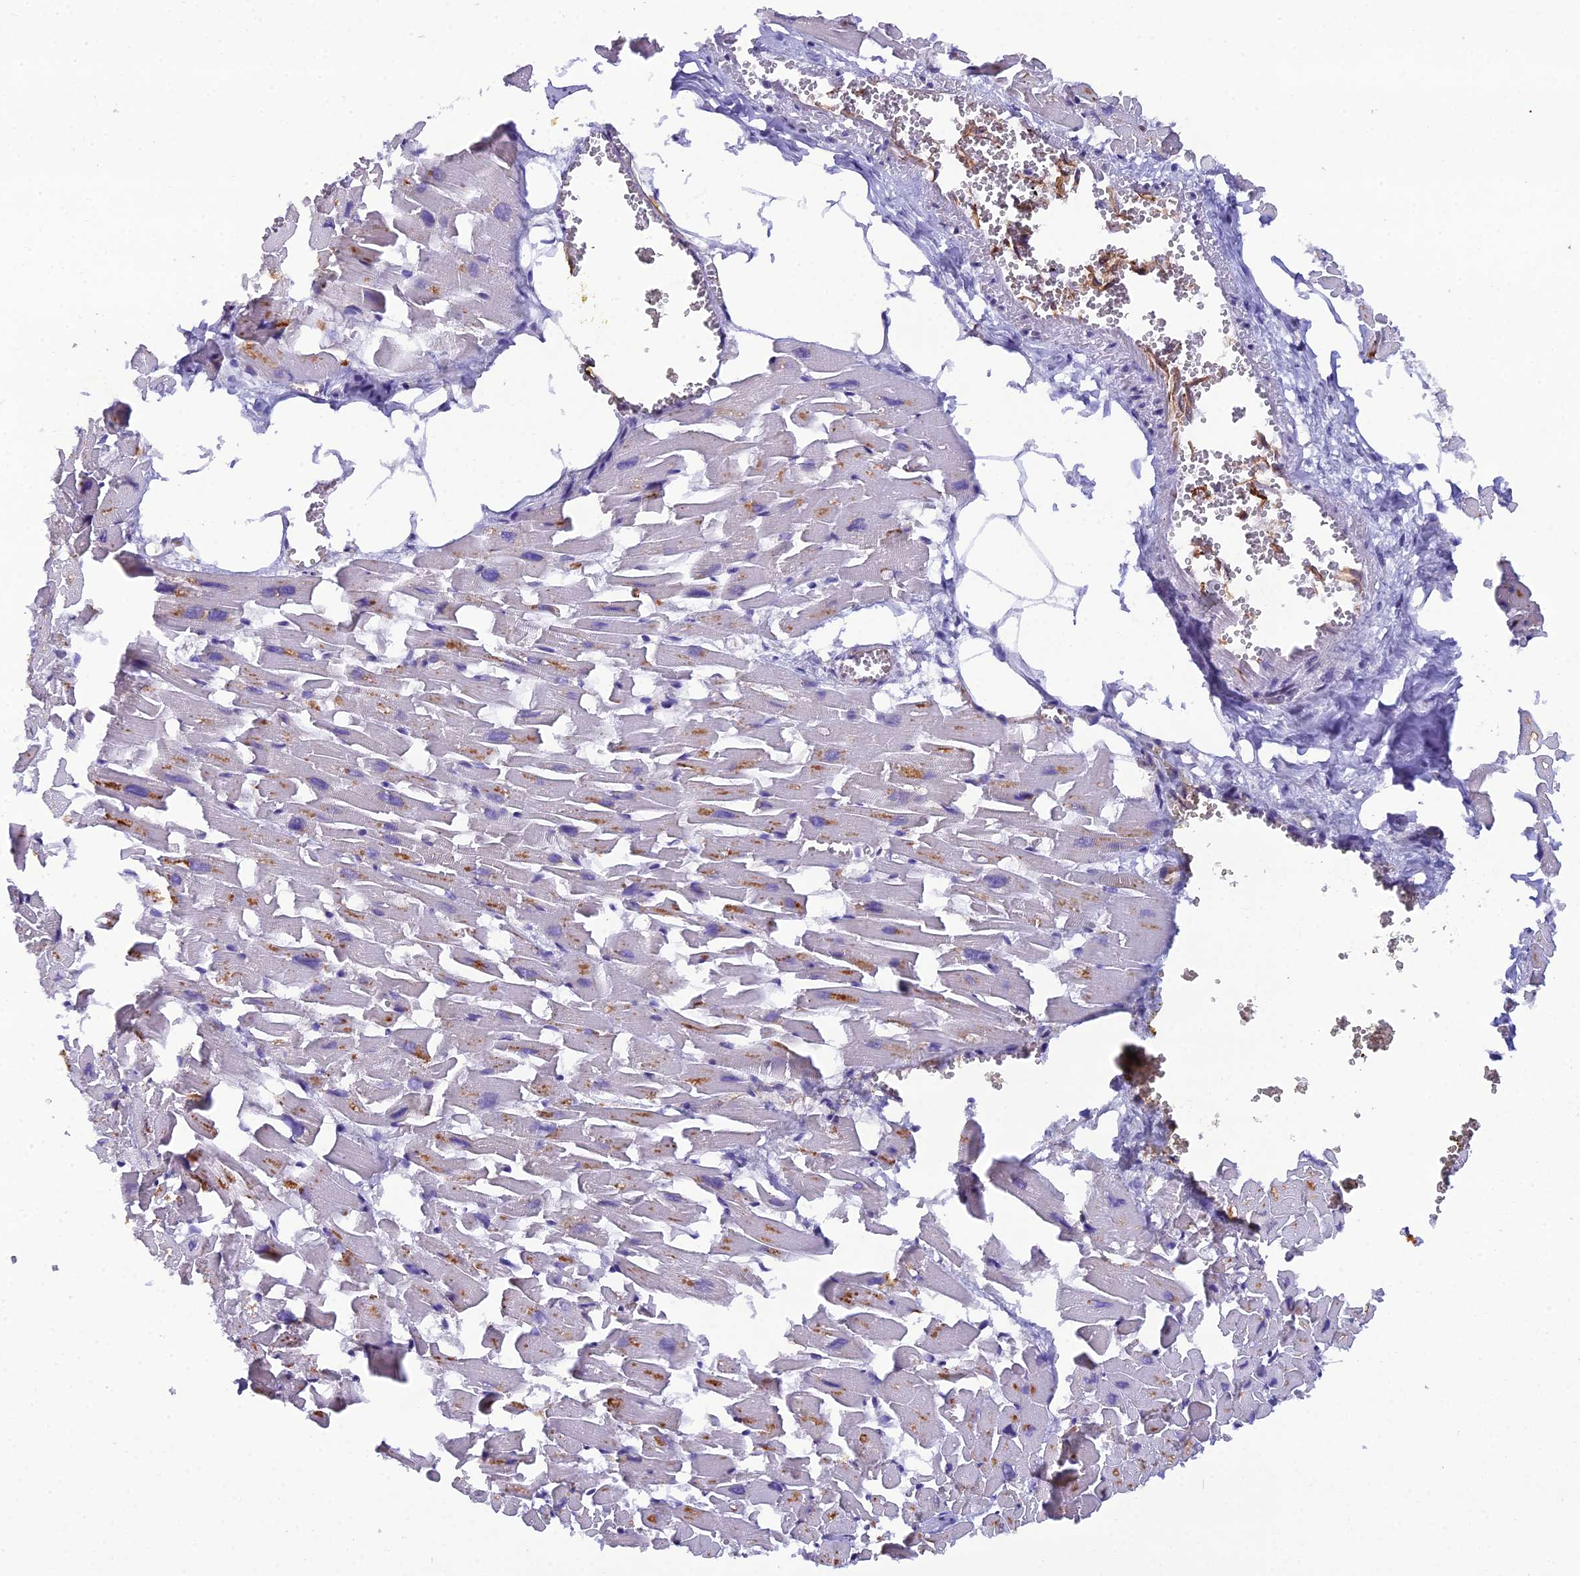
{"staining": {"intensity": "moderate", "quantity": "<25%", "location": "cytoplasmic/membranous"}, "tissue": "heart muscle", "cell_type": "Cardiomyocytes", "image_type": "normal", "snomed": [{"axis": "morphology", "description": "Normal tissue, NOS"}, {"axis": "topography", "description": "Heart"}], "caption": "This histopathology image reveals immunohistochemistry staining of normal human heart muscle, with low moderate cytoplasmic/membranous expression in about <25% of cardiomyocytes.", "gene": "CFAP47", "patient": {"sex": "female", "age": 64}}